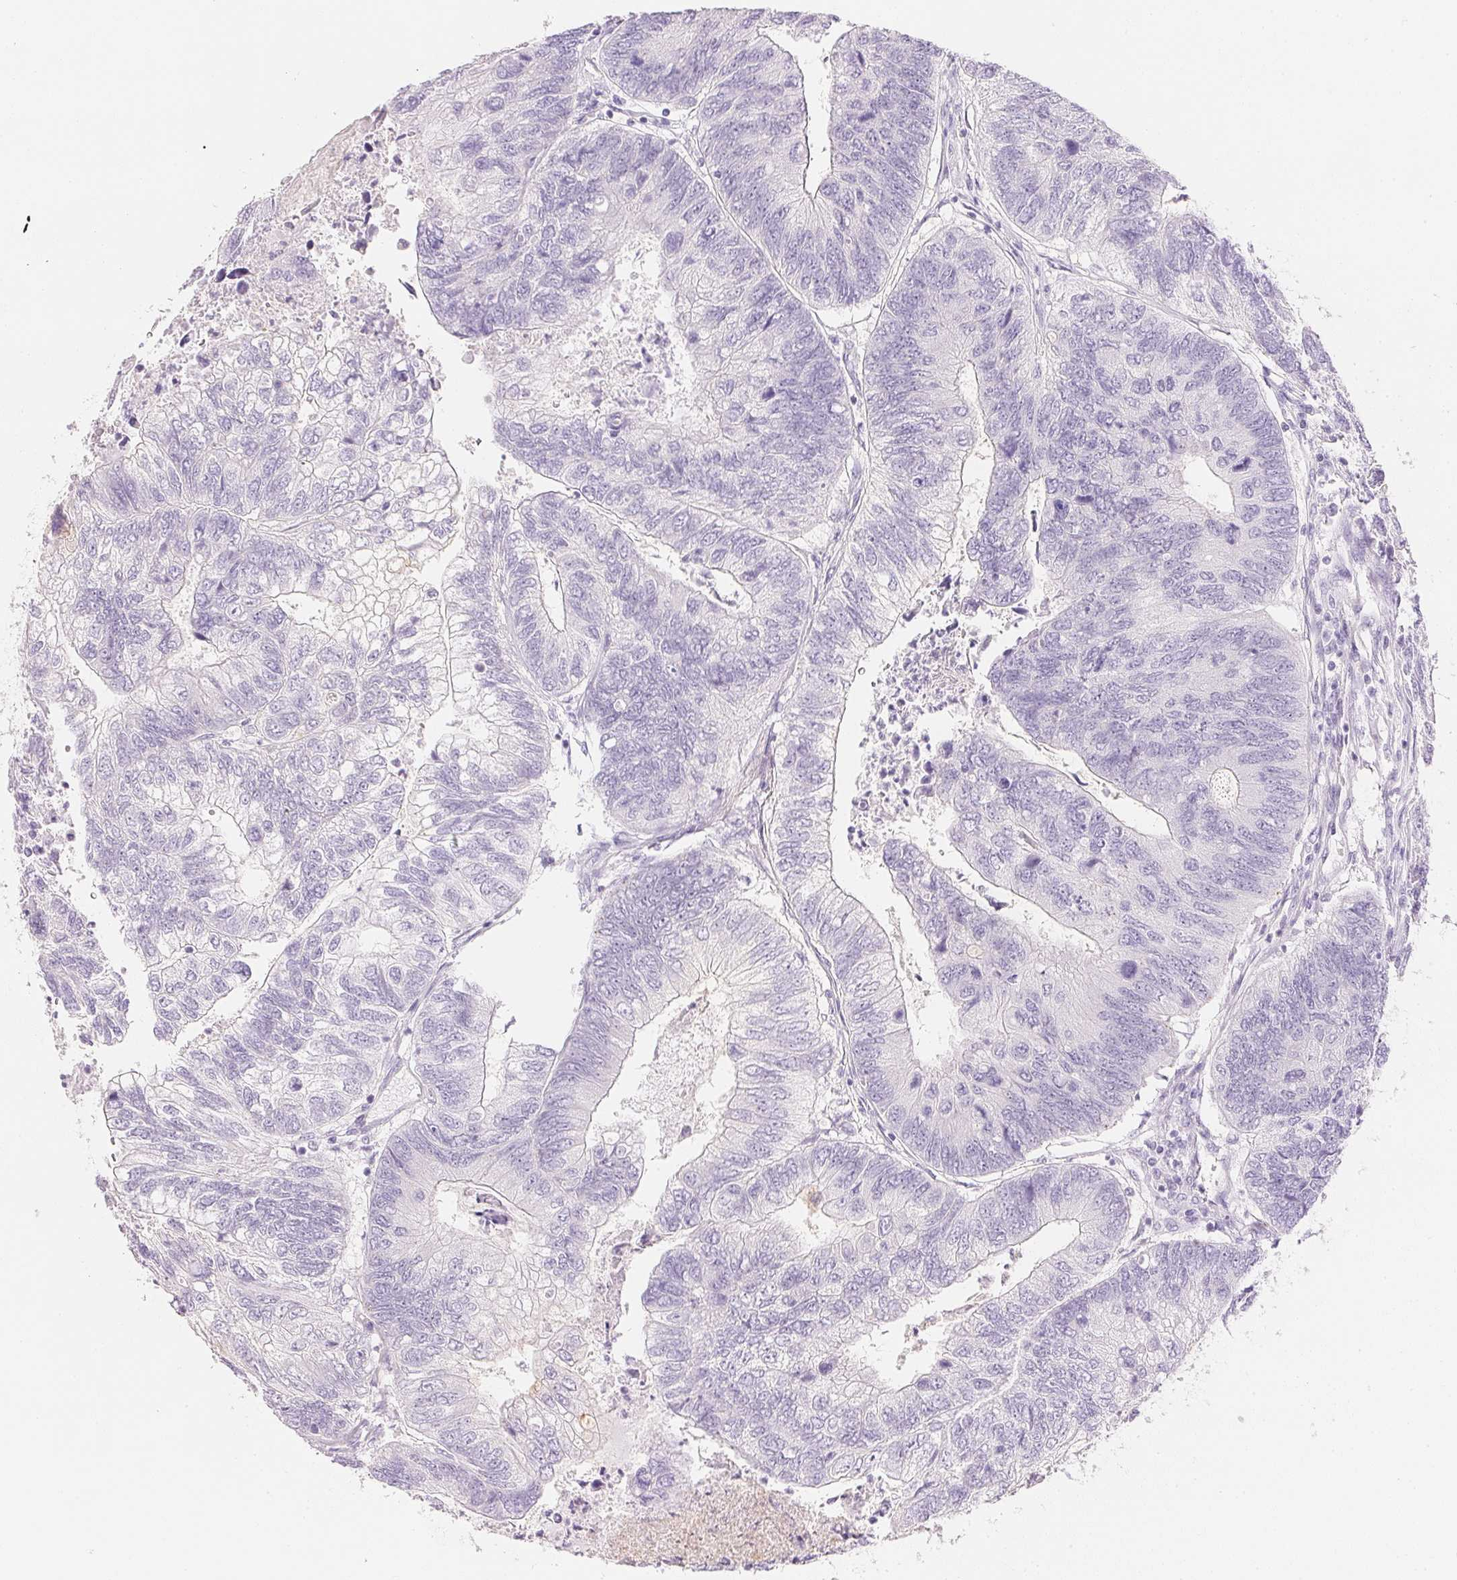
{"staining": {"intensity": "negative", "quantity": "none", "location": "none"}, "tissue": "colorectal cancer", "cell_type": "Tumor cells", "image_type": "cancer", "snomed": [{"axis": "morphology", "description": "Adenocarcinoma, NOS"}, {"axis": "topography", "description": "Colon"}], "caption": "Adenocarcinoma (colorectal) was stained to show a protein in brown. There is no significant expression in tumor cells.", "gene": "KCNE2", "patient": {"sex": "female", "age": 67}}